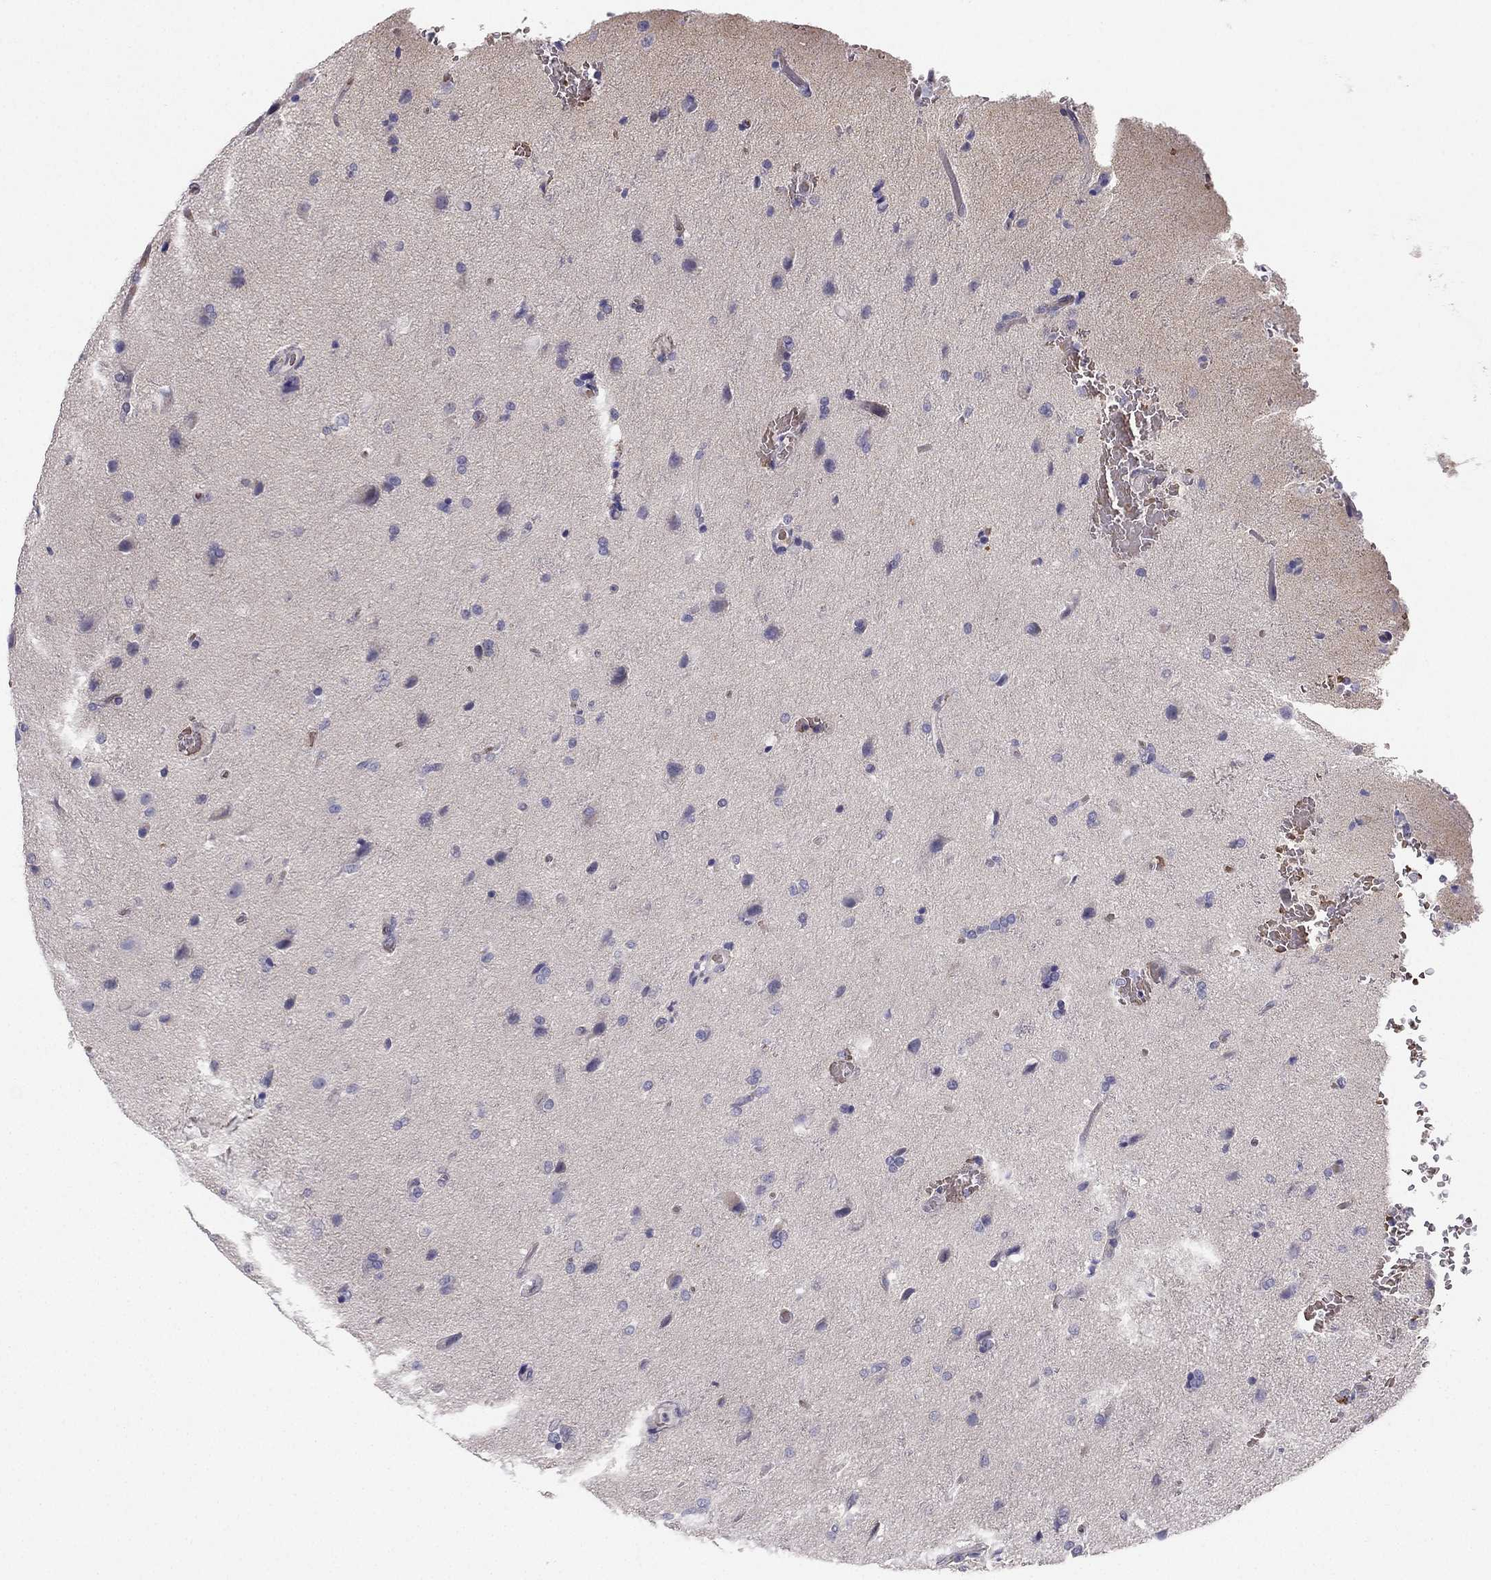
{"staining": {"intensity": "negative", "quantity": "none", "location": "none"}, "tissue": "glioma", "cell_type": "Tumor cells", "image_type": "cancer", "snomed": [{"axis": "morphology", "description": "Glioma, malignant, High grade"}, {"axis": "topography", "description": "Brain"}], "caption": "This is an immunohistochemistry micrograph of human glioma. There is no staining in tumor cells.", "gene": "RSPH14", "patient": {"sex": "male", "age": 68}}